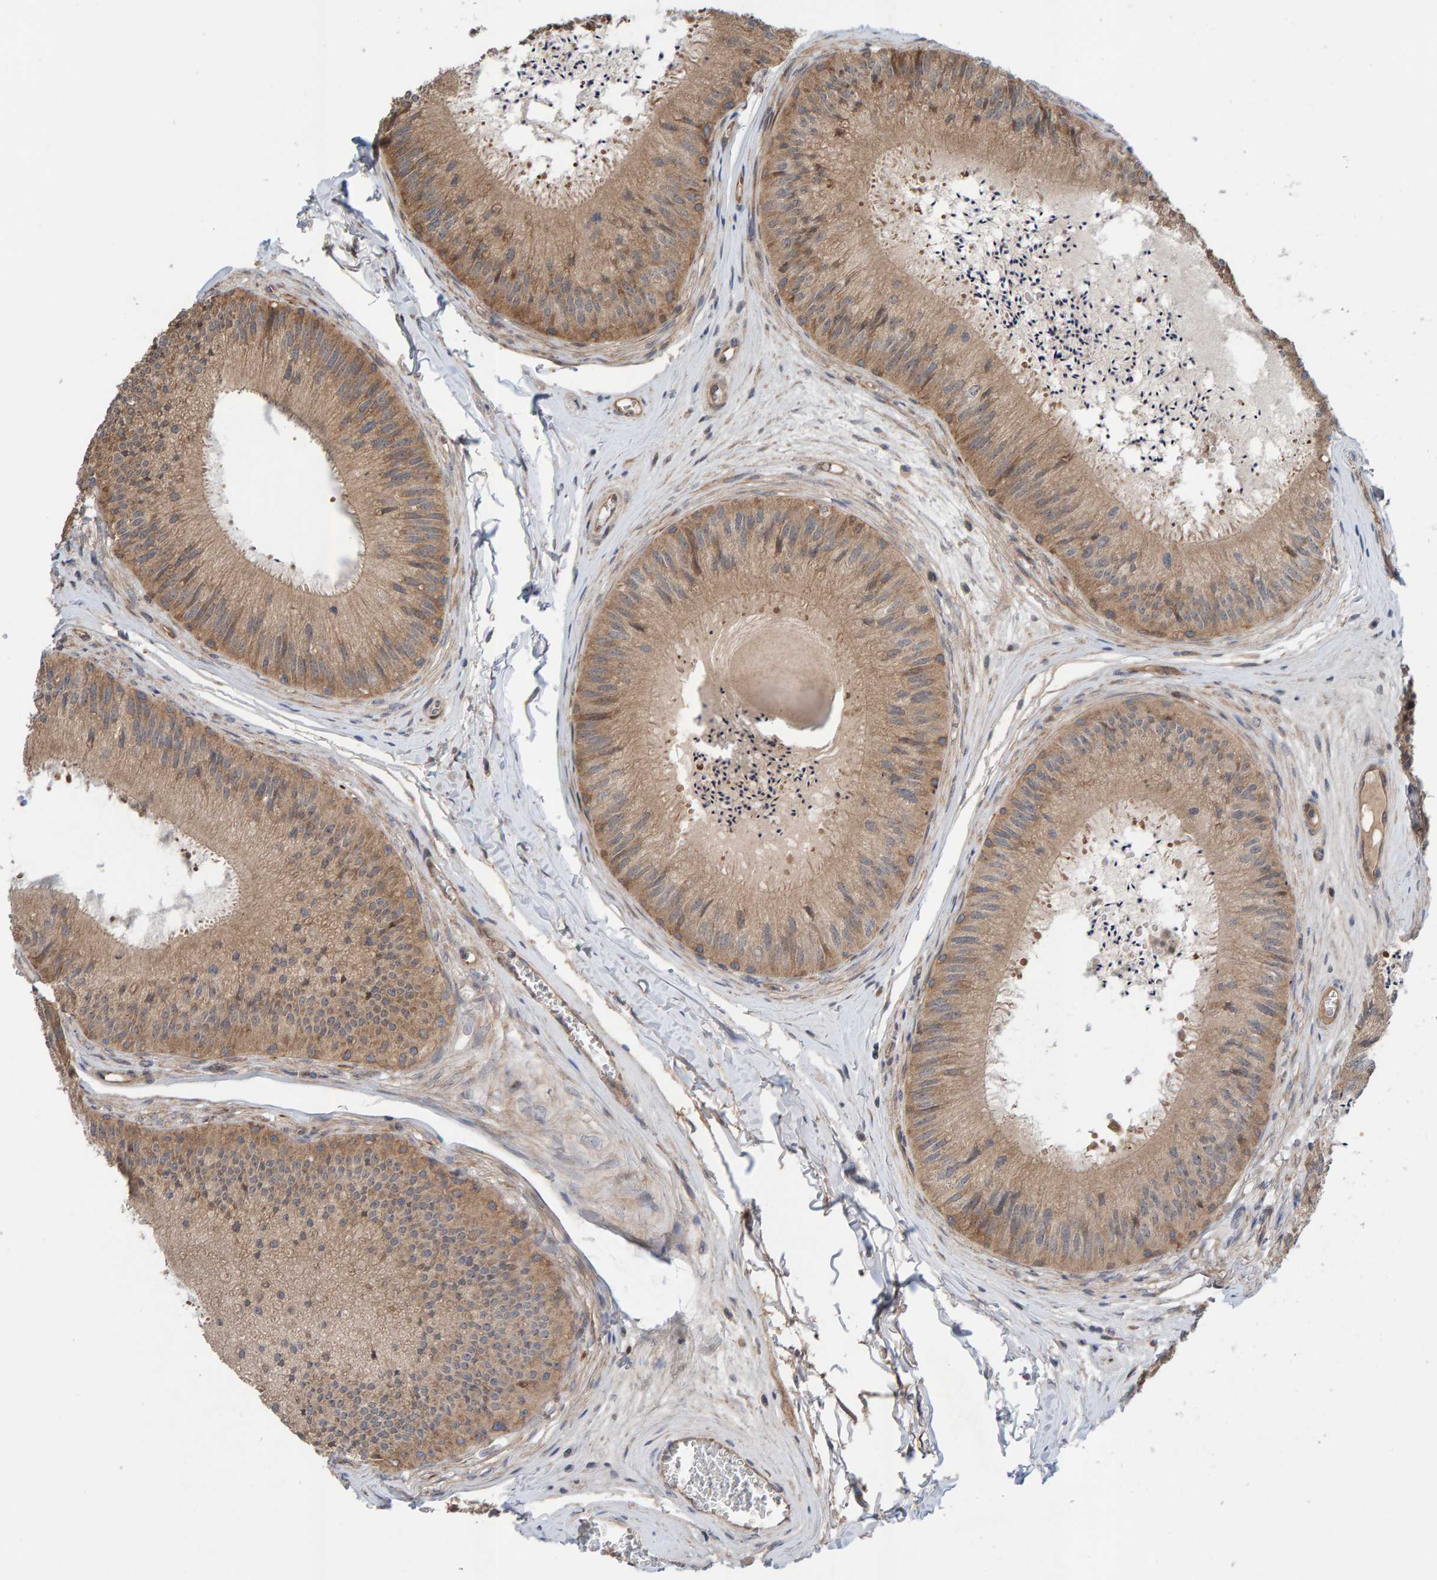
{"staining": {"intensity": "moderate", "quantity": ">75%", "location": "cytoplasmic/membranous"}, "tissue": "epididymis", "cell_type": "Glandular cells", "image_type": "normal", "snomed": [{"axis": "morphology", "description": "Normal tissue, NOS"}, {"axis": "topography", "description": "Epididymis"}], "caption": "Epididymis stained with a brown dye reveals moderate cytoplasmic/membranous positive staining in about >75% of glandular cells.", "gene": "LRSAM1", "patient": {"sex": "male", "age": 31}}